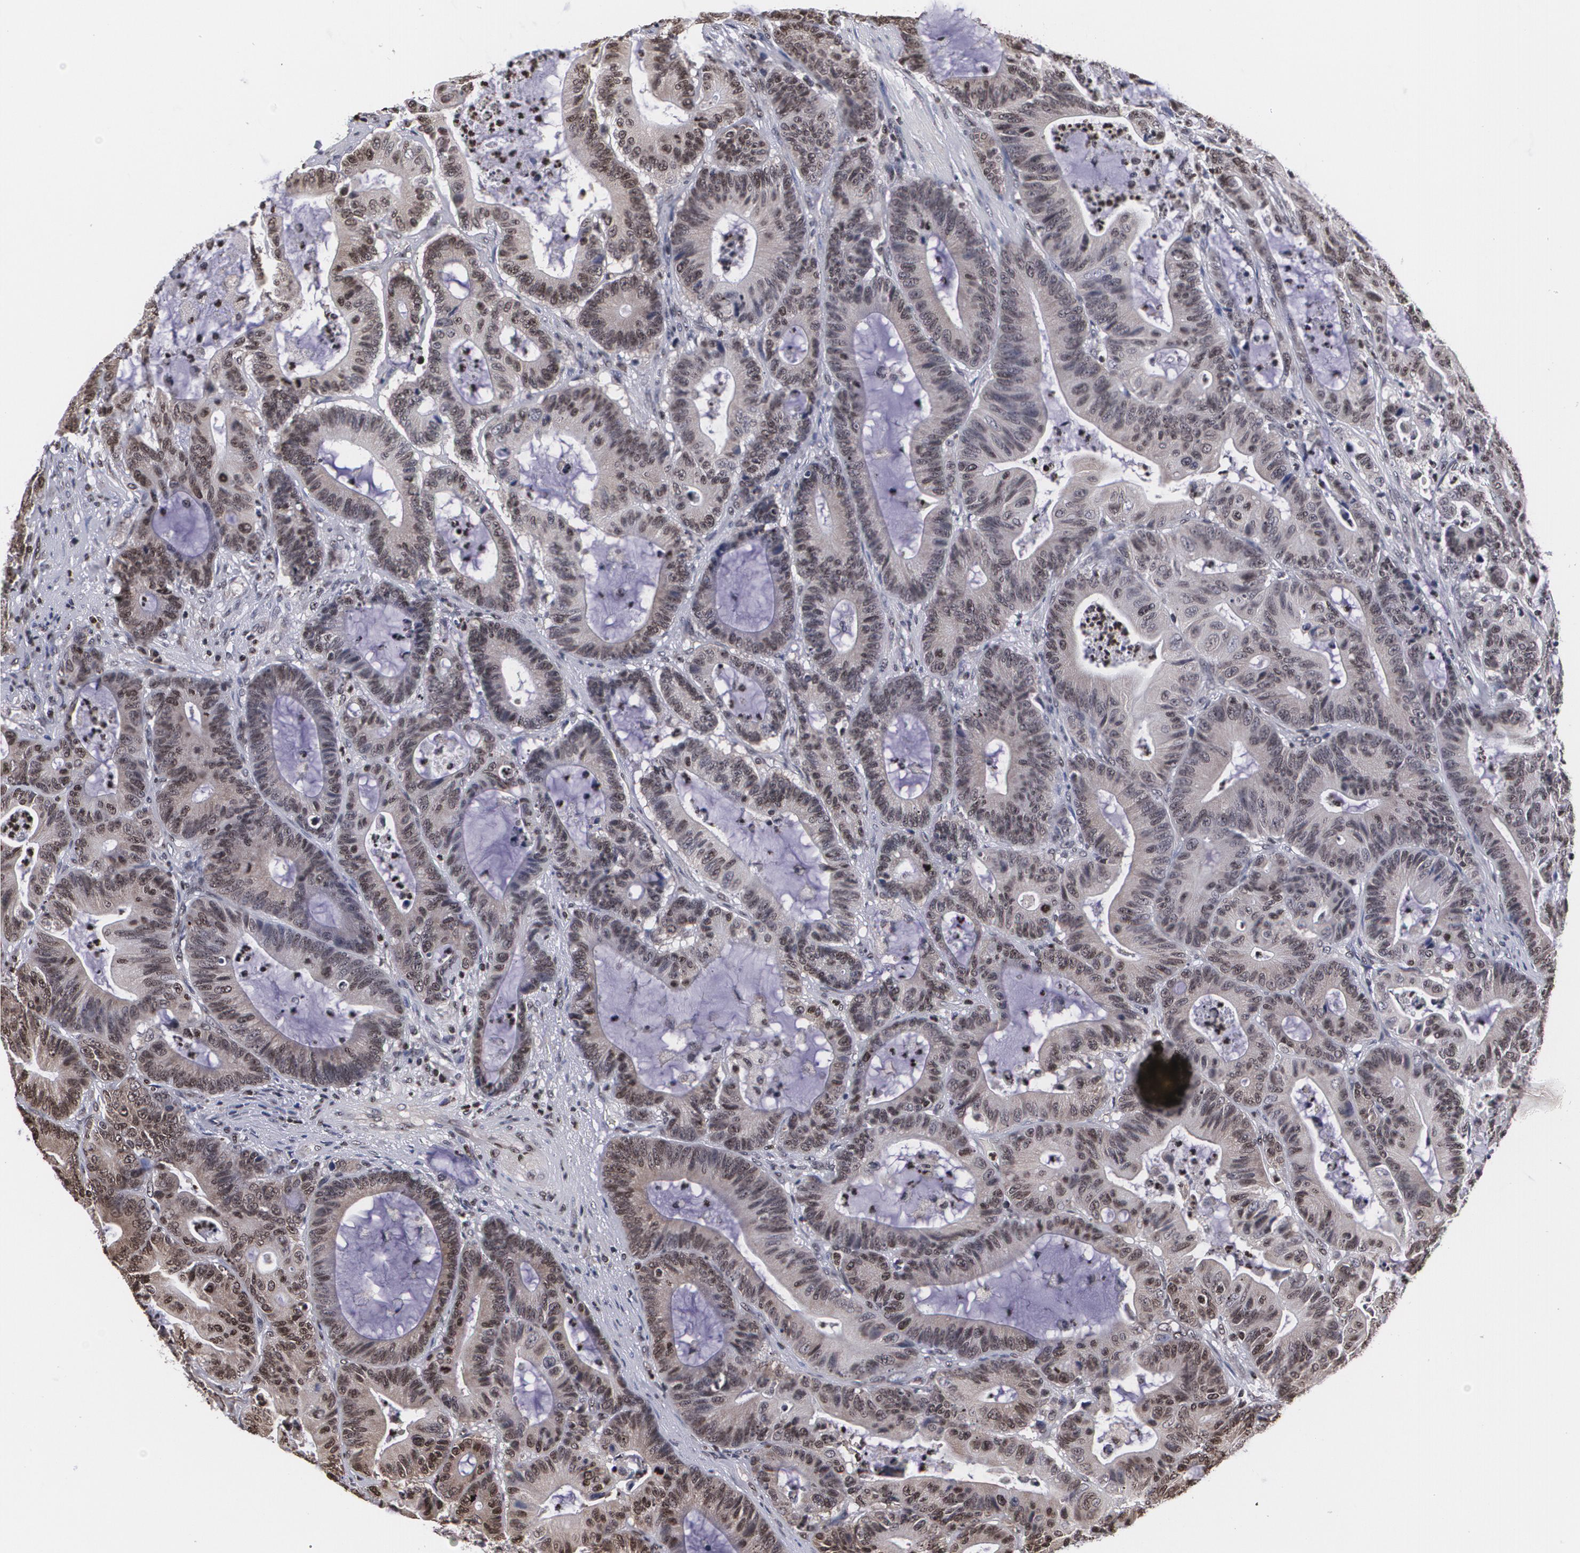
{"staining": {"intensity": "weak", "quantity": "25%-75%", "location": "cytoplasmic/membranous,nuclear"}, "tissue": "colorectal cancer", "cell_type": "Tumor cells", "image_type": "cancer", "snomed": [{"axis": "morphology", "description": "Adenocarcinoma, NOS"}, {"axis": "topography", "description": "Colon"}], "caption": "A brown stain highlights weak cytoplasmic/membranous and nuclear expression of a protein in adenocarcinoma (colorectal) tumor cells.", "gene": "MVP", "patient": {"sex": "female", "age": 84}}